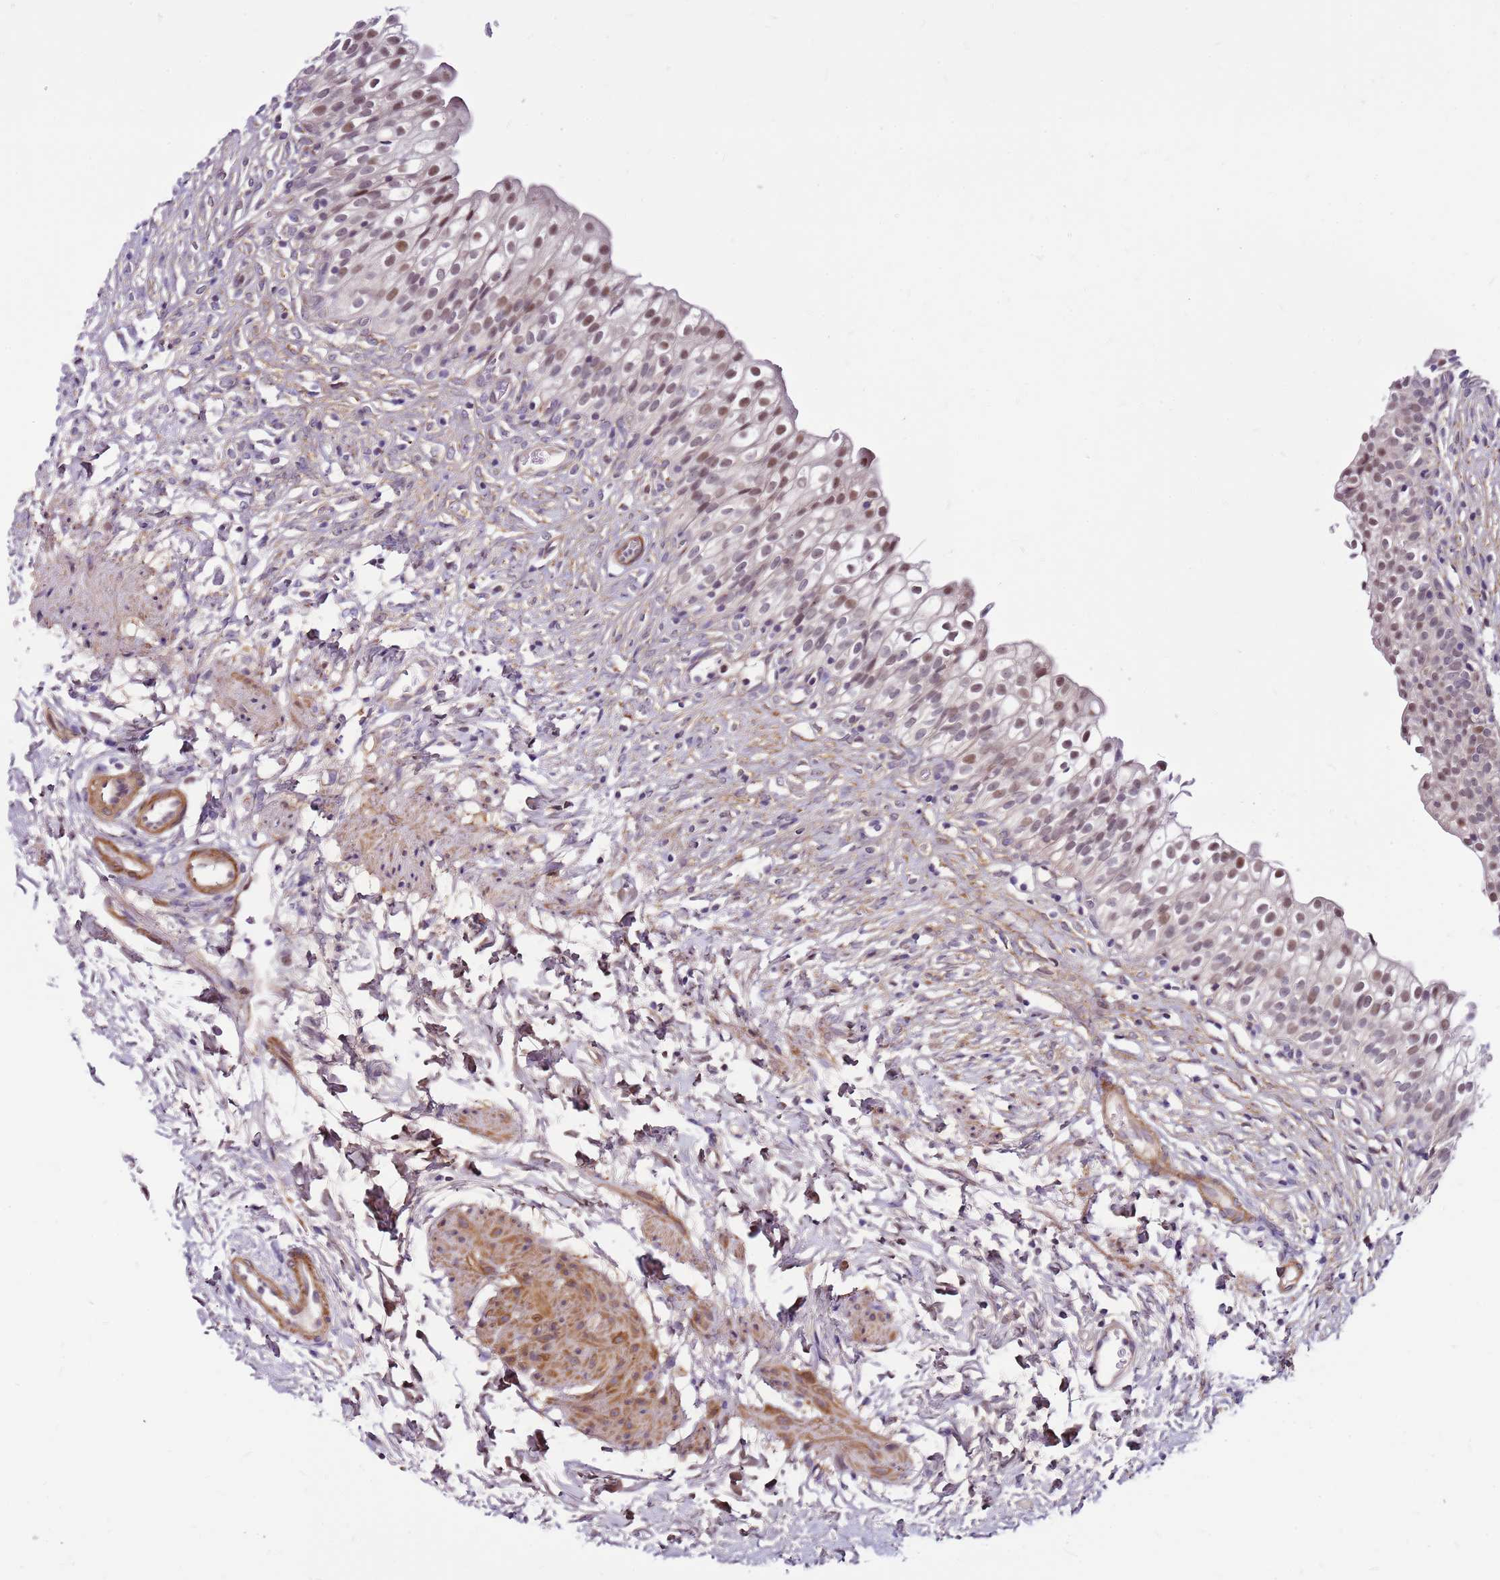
{"staining": {"intensity": "moderate", "quantity": "25%-75%", "location": "nuclear"}, "tissue": "urinary bladder", "cell_type": "Urothelial cells", "image_type": "normal", "snomed": [{"axis": "morphology", "description": "Normal tissue, NOS"}, {"axis": "topography", "description": "Urinary bladder"}], "caption": "Protein expression analysis of benign human urinary bladder reveals moderate nuclear staining in about 25%-75% of urothelial cells.", "gene": "POLE3", "patient": {"sex": "male", "age": 55}}